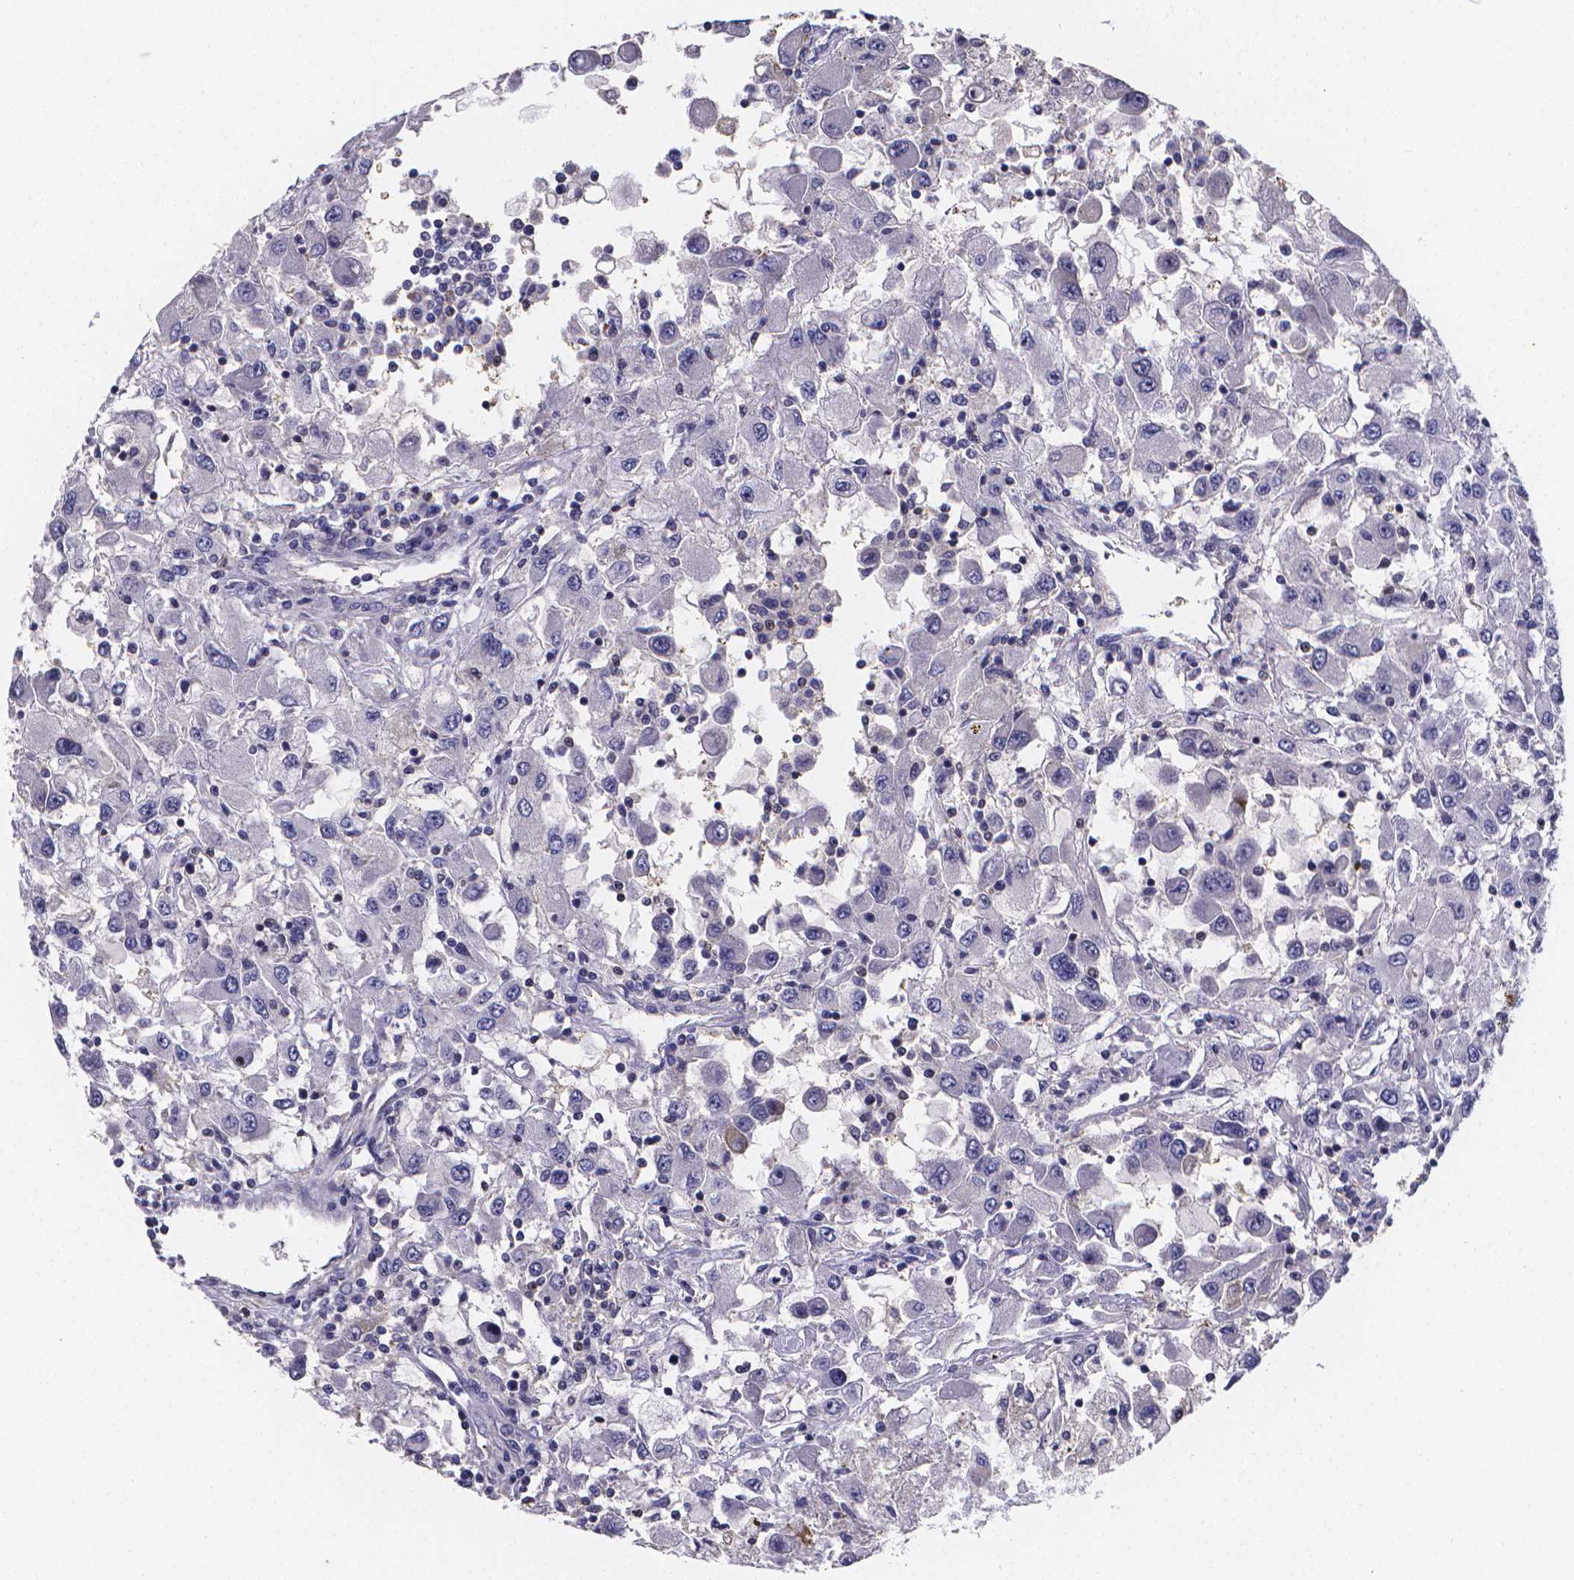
{"staining": {"intensity": "negative", "quantity": "none", "location": "none"}, "tissue": "renal cancer", "cell_type": "Tumor cells", "image_type": "cancer", "snomed": [{"axis": "morphology", "description": "Adenocarcinoma, NOS"}, {"axis": "topography", "description": "Kidney"}], "caption": "Tumor cells are negative for brown protein staining in renal cancer.", "gene": "PAH", "patient": {"sex": "female", "age": 67}}